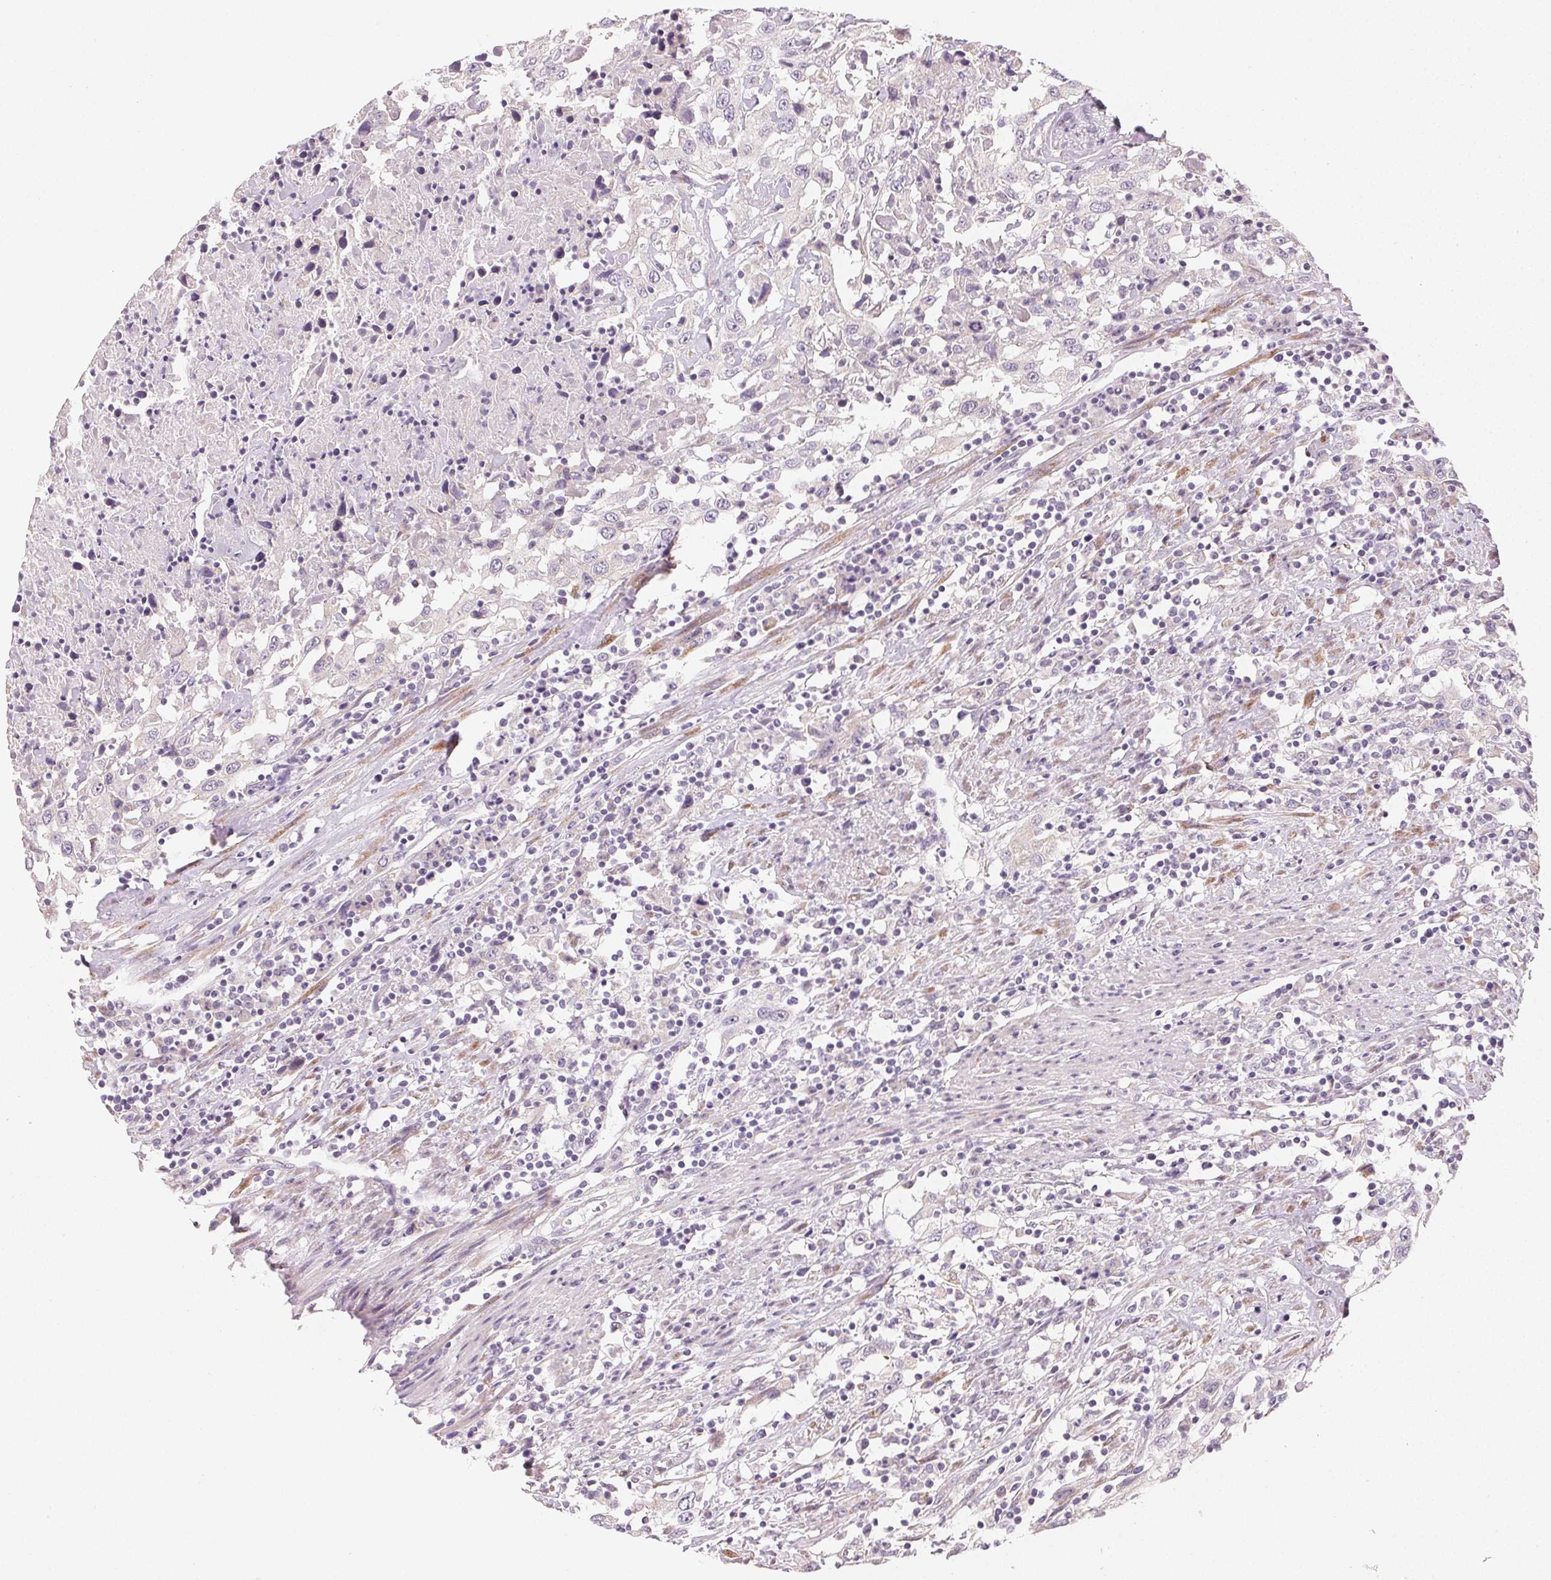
{"staining": {"intensity": "negative", "quantity": "none", "location": "none"}, "tissue": "urothelial cancer", "cell_type": "Tumor cells", "image_type": "cancer", "snomed": [{"axis": "morphology", "description": "Urothelial carcinoma, High grade"}, {"axis": "topography", "description": "Urinary bladder"}], "caption": "The image exhibits no staining of tumor cells in urothelial cancer.", "gene": "MYBL1", "patient": {"sex": "male", "age": 61}}